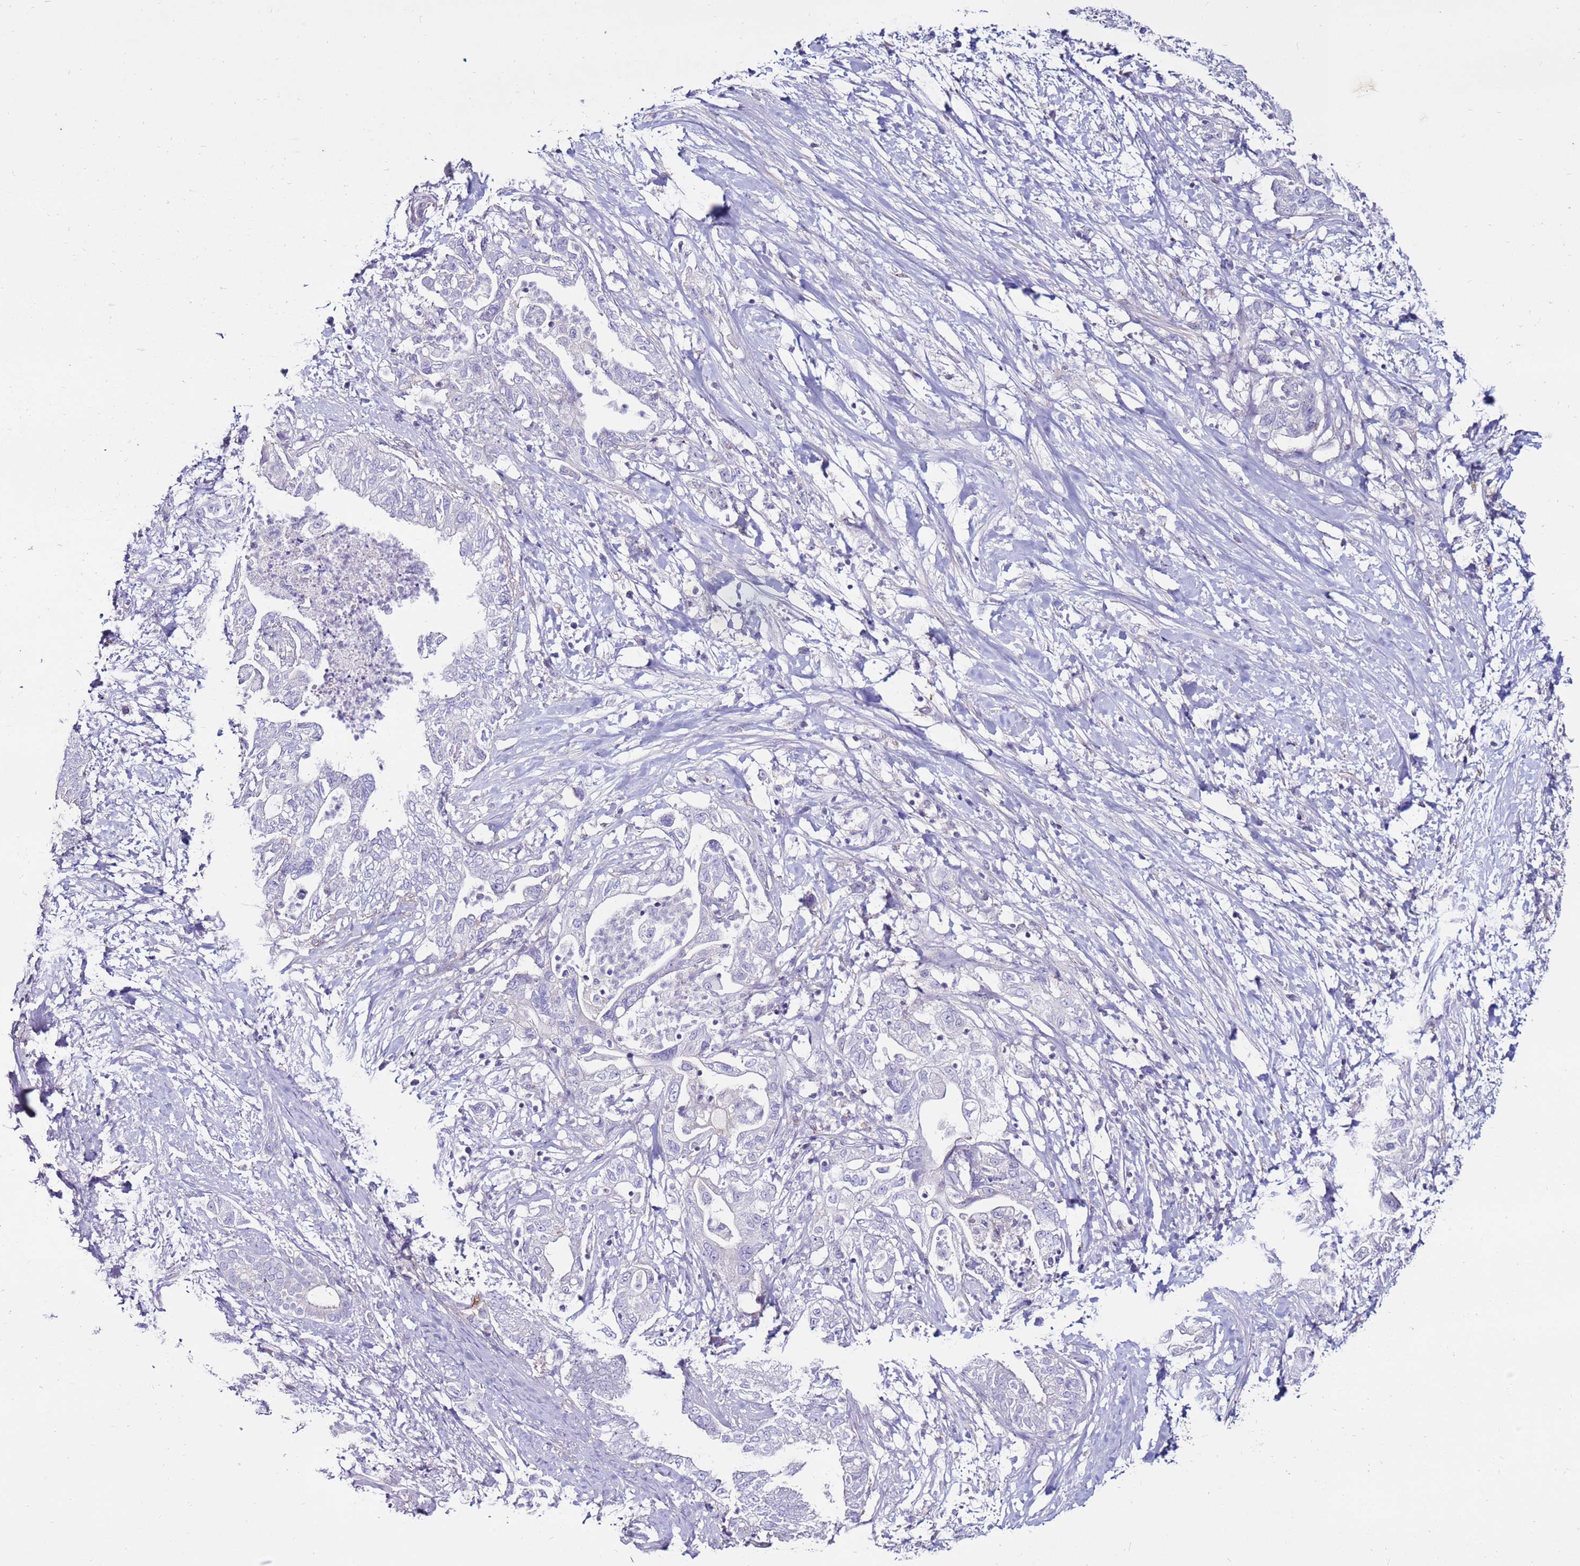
{"staining": {"intensity": "negative", "quantity": "none", "location": "none"}, "tissue": "pancreatic cancer", "cell_type": "Tumor cells", "image_type": "cancer", "snomed": [{"axis": "morphology", "description": "Adenocarcinoma, NOS"}, {"axis": "topography", "description": "Pancreas"}], "caption": "Immunohistochemistry histopathology image of adenocarcinoma (pancreatic) stained for a protein (brown), which reveals no expression in tumor cells.", "gene": "CLEC4M", "patient": {"sex": "female", "age": 73}}